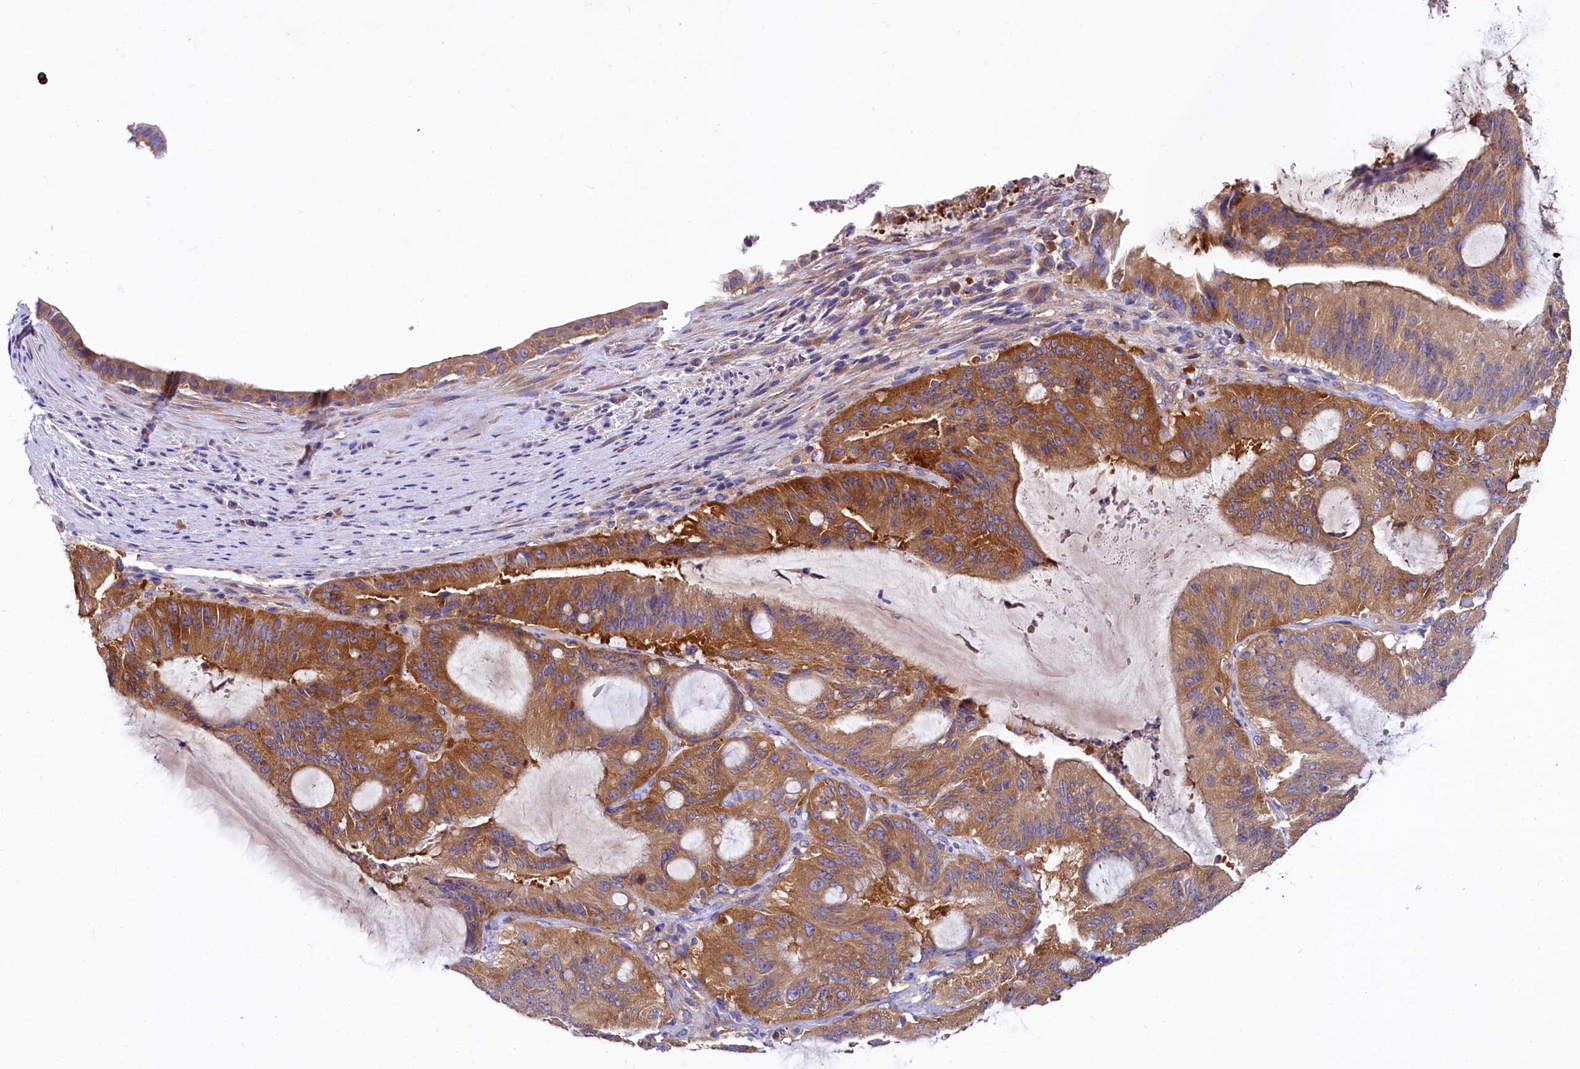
{"staining": {"intensity": "moderate", "quantity": ">75%", "location": "cytoplasmic/membranous"}, "tissue": "liver cancer", "cell_type": "Tumor cells", "image_type": "cancer", "snomed": [{"axis": "morphology", "description": "Normal tissue, NOS"}, {"axis": "morphology", "description": "Cholangiocarcinoma"}, {"axis": "topography", "description": "Liver"}, {"axis": "topography", "description": "Peripheral nerve tissue"}], "caption": "DAB immunohistochemical staining of human liver cholangiocarcinoma reveals moderate cytoplasmic/membranous protein staining in about >75% of tumor cells.", "gene": "QARS1", "patient": {"sex": "female", "age": 73}}